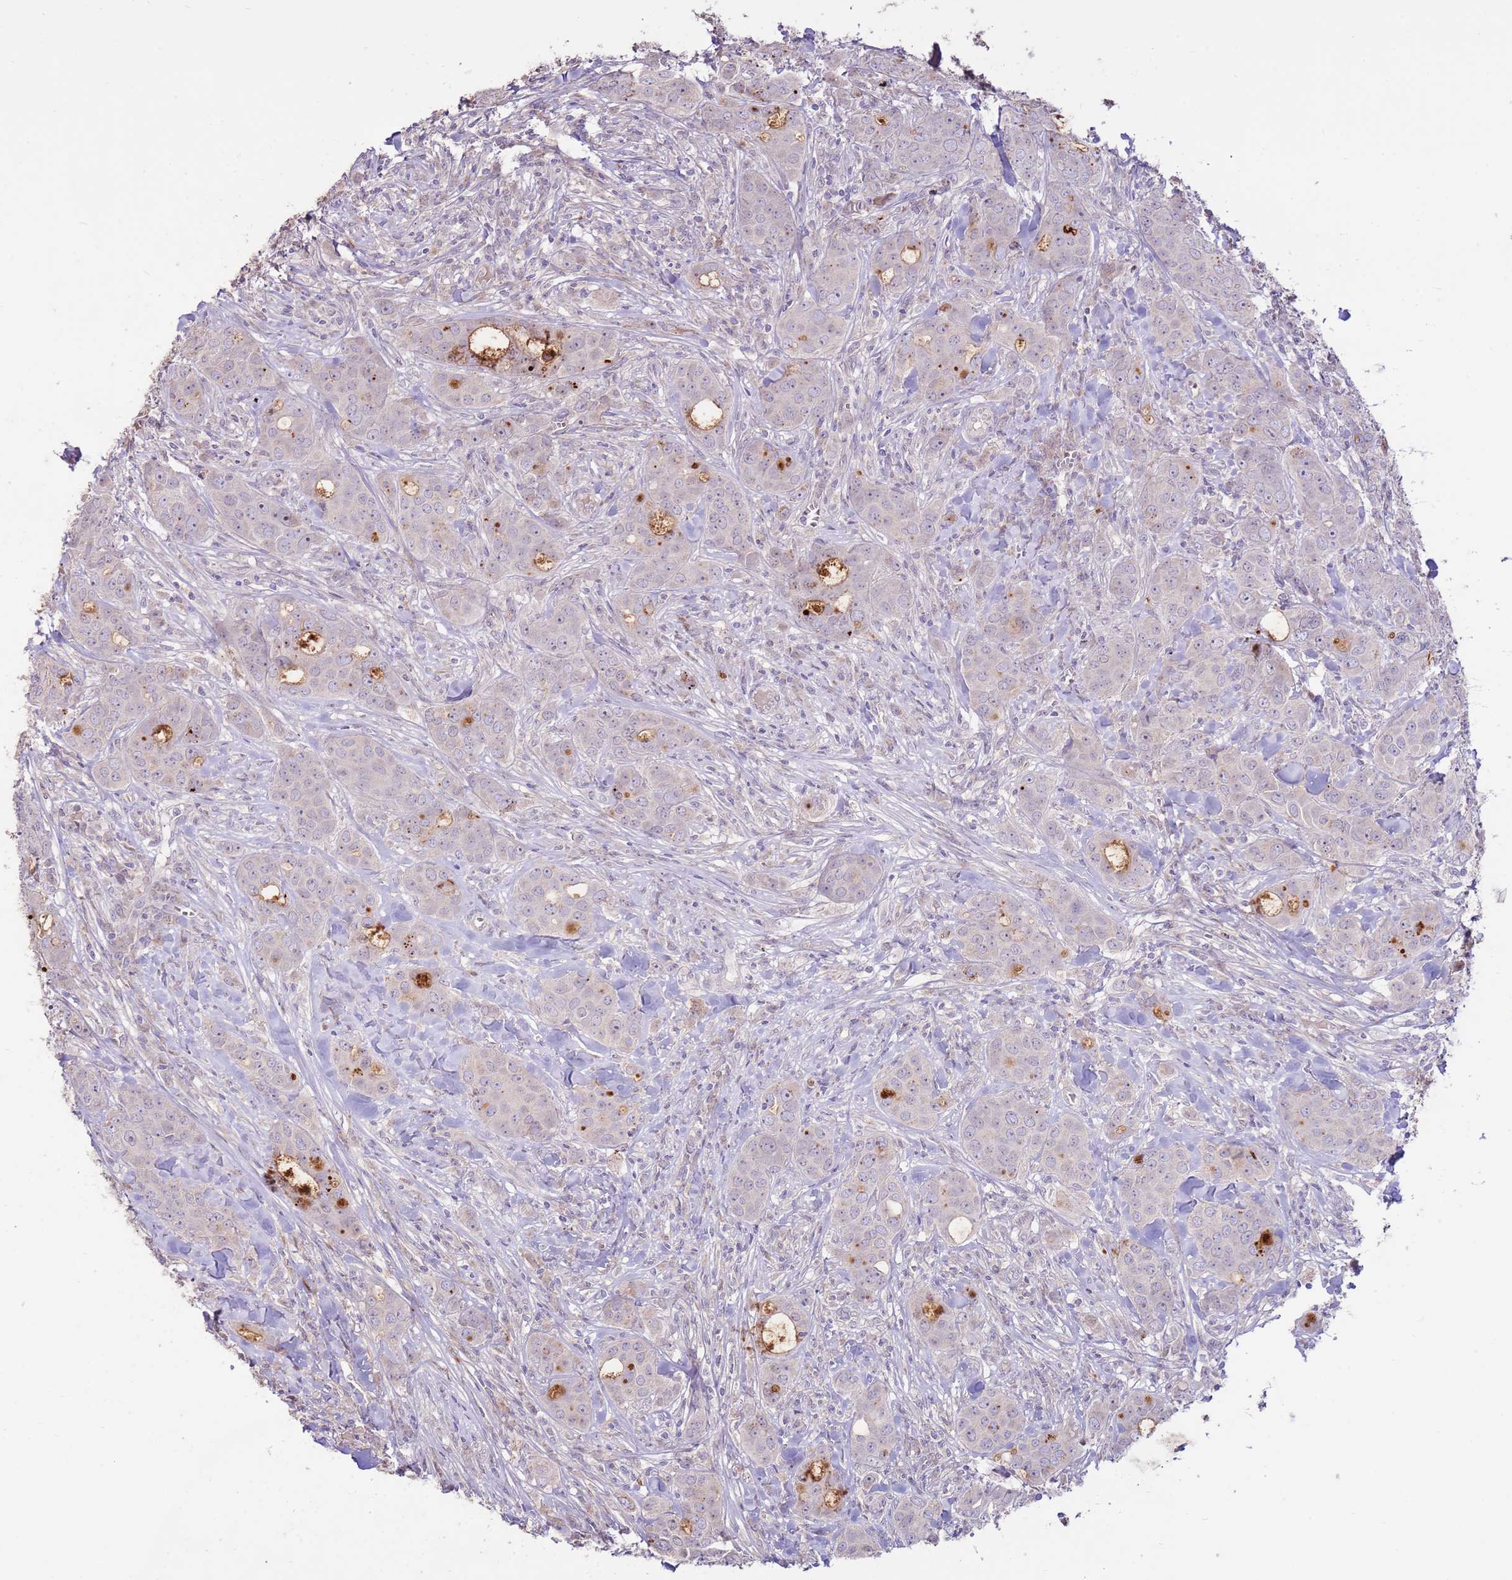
{"staining": {"intensity": "moderate", "quantity": "<25%", "location": "cytoplasmic/membranous"}, "tissue": "breast cancer", "cell_type": "Tumor cells", "image_type": "cancer", "snomed": [{"axis": "morphology", "description": "Duct carcinoma"}, {"axis": "topography", "description": "Breast"}], "caption": "An immunohistochemistry (IHC) photomicrograph of tumor tissue is shown. Protein staining in brown labels moderate cytoplasmic/membranous positivity in breast invasive ductal carcinoma within tumor cells.", "gene": "LGI4", "patient": {"sex": "female", "age": 43}}